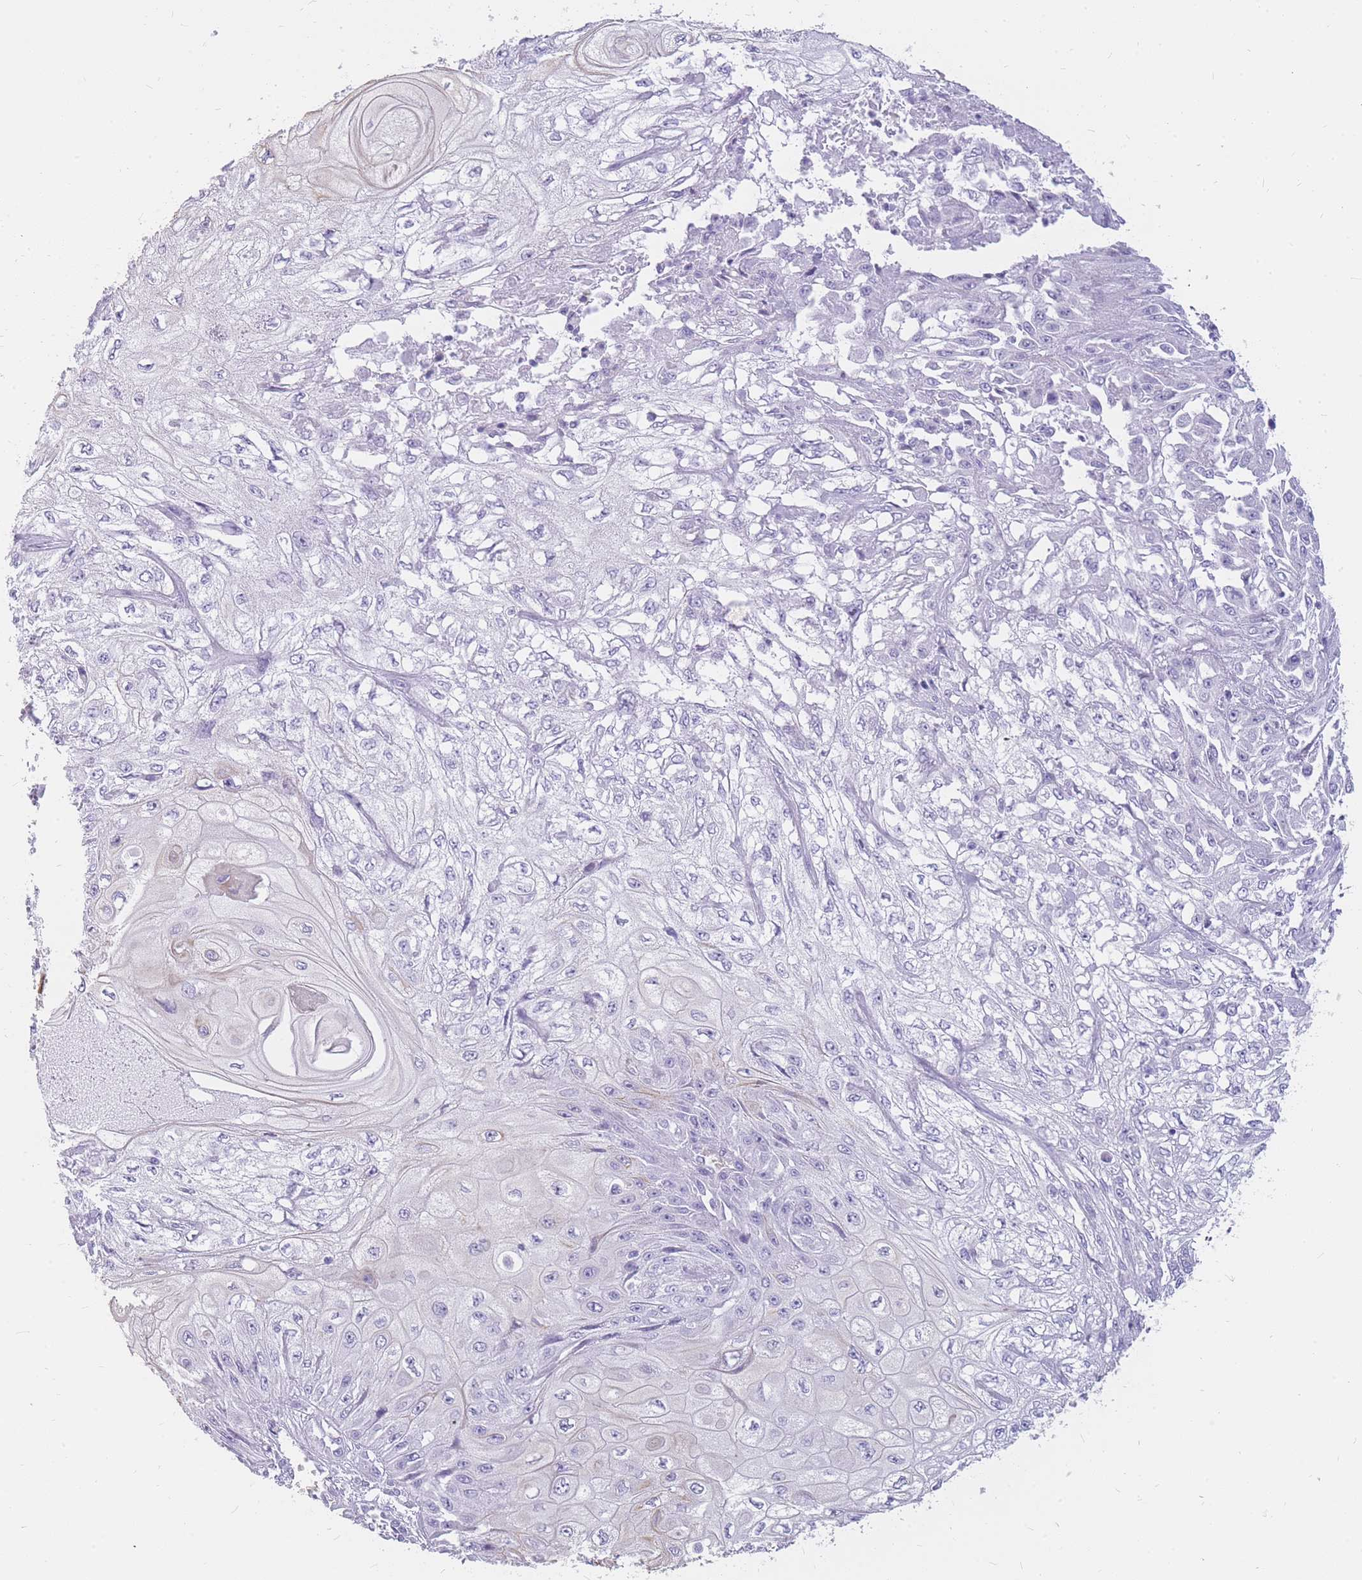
{"staining": {"intensity": "negative", "quantity": "none", "location": "none"}, "tissue": "skin cancer", "cell_type": "Tumor cells", "image_type": "cancer", "snomed": [{"axis": "morphology", "description": "Squamous cell carcinoma, NOS"}, {"axis": "morphology", "description": "Squamous cell carcinoma, metastatic, NOS"}, {"axis": "topography", "description": "Skin"}, {"axis": "topography", "description": "Lymph node"}], "caption": "An image of human metastatic squamous cell carcinoma (skin) is negative for staining in tumor cells.", "gene": "INS", "patient": {"sex": "male", "age": 75}}